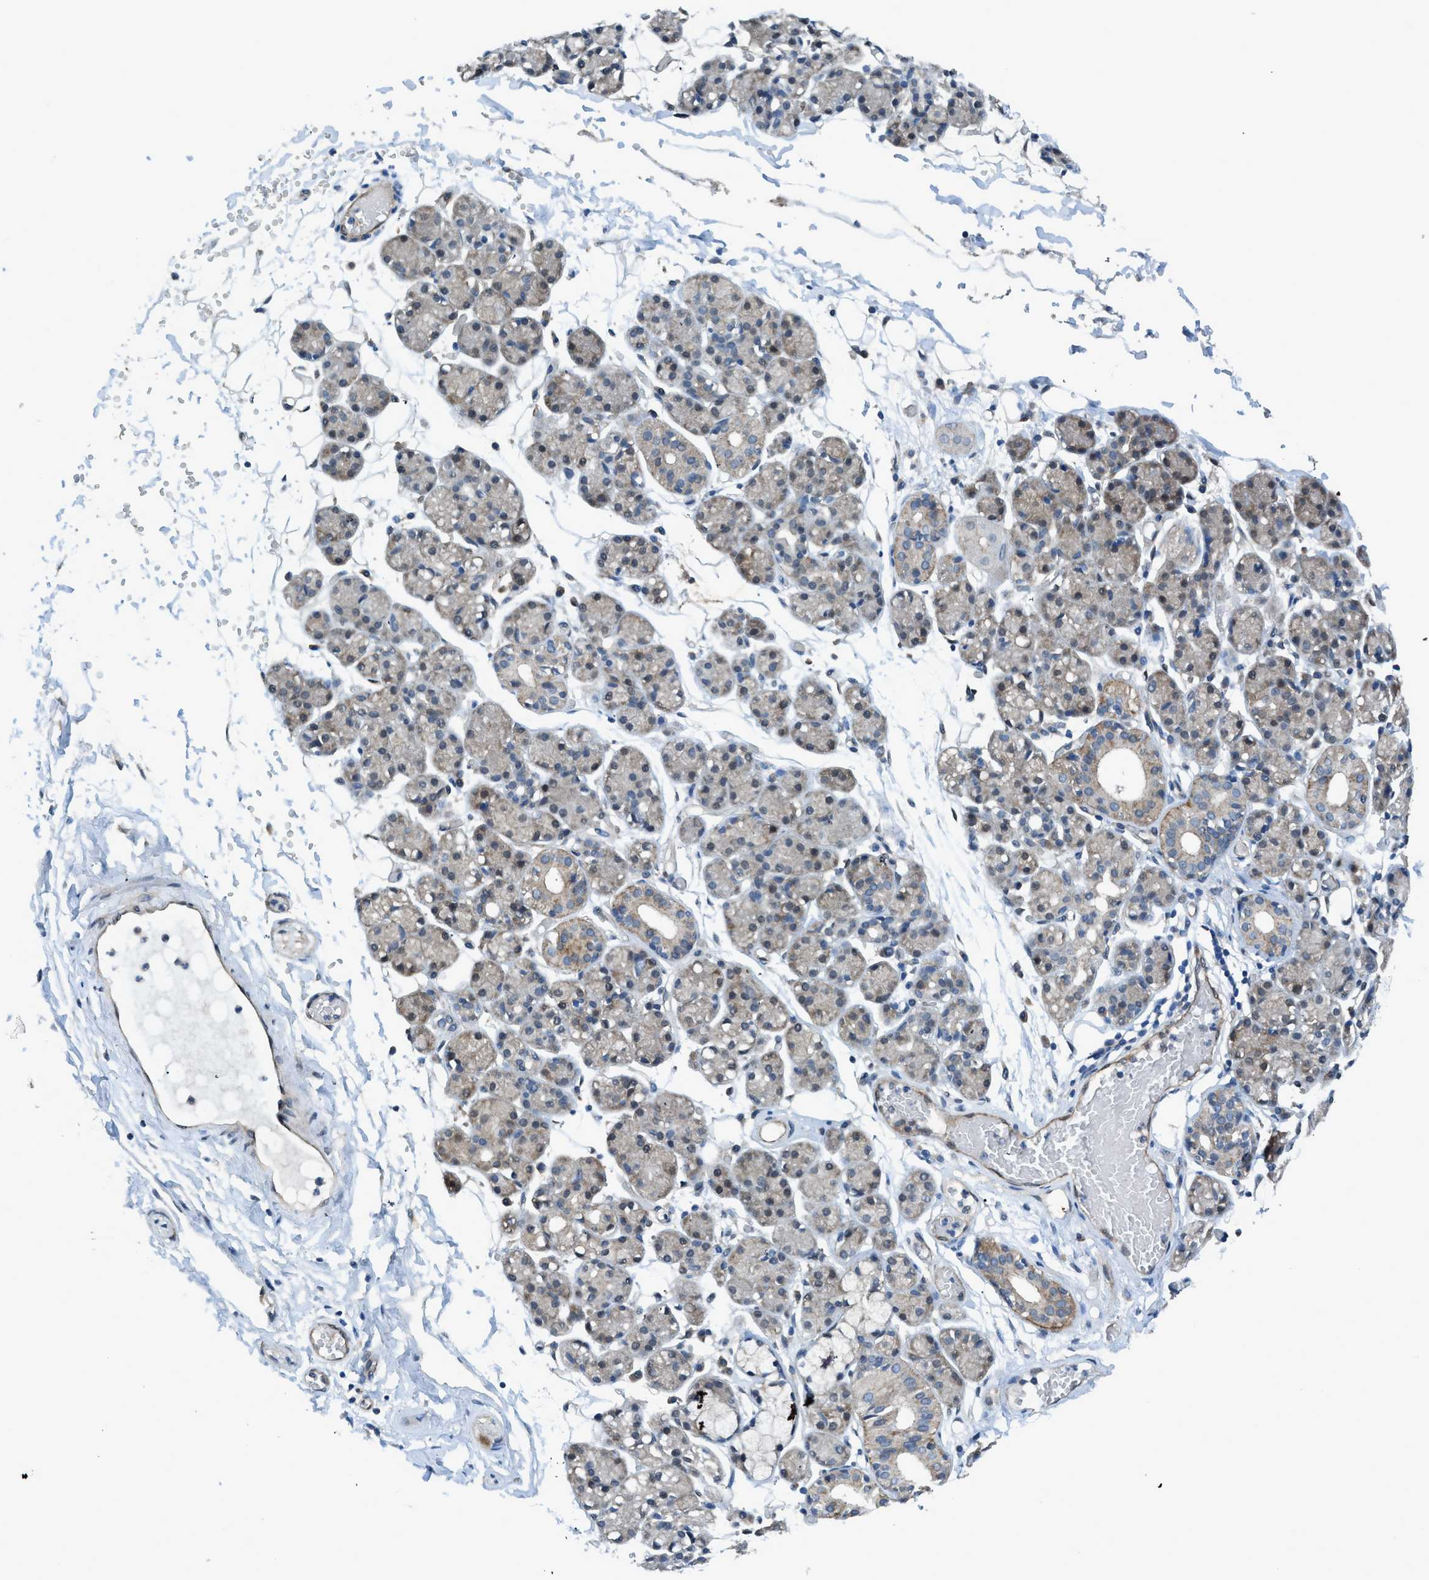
{"staining": {"intensity": "weak", "quantity": "25%-75%", "location": "cytoplasmic/membranous"}, "tissue": "salivary gland", "cell_type": "Glandular cells", "image_type": "normal", "snomed": [{"axis": "morphology", "description": "Normal tissue, NOS"}, {"axis": "topography", "description": "Salivary gland"}], "caption": "Weak cytoplasmic/membranous staining for a protein is present in approximately 25%-75% of glandular cells of normal salivary gland using immunohistochemistry (IHC).", "gene": "PRKN", "patient": {"sex": "male", "age": 63}}